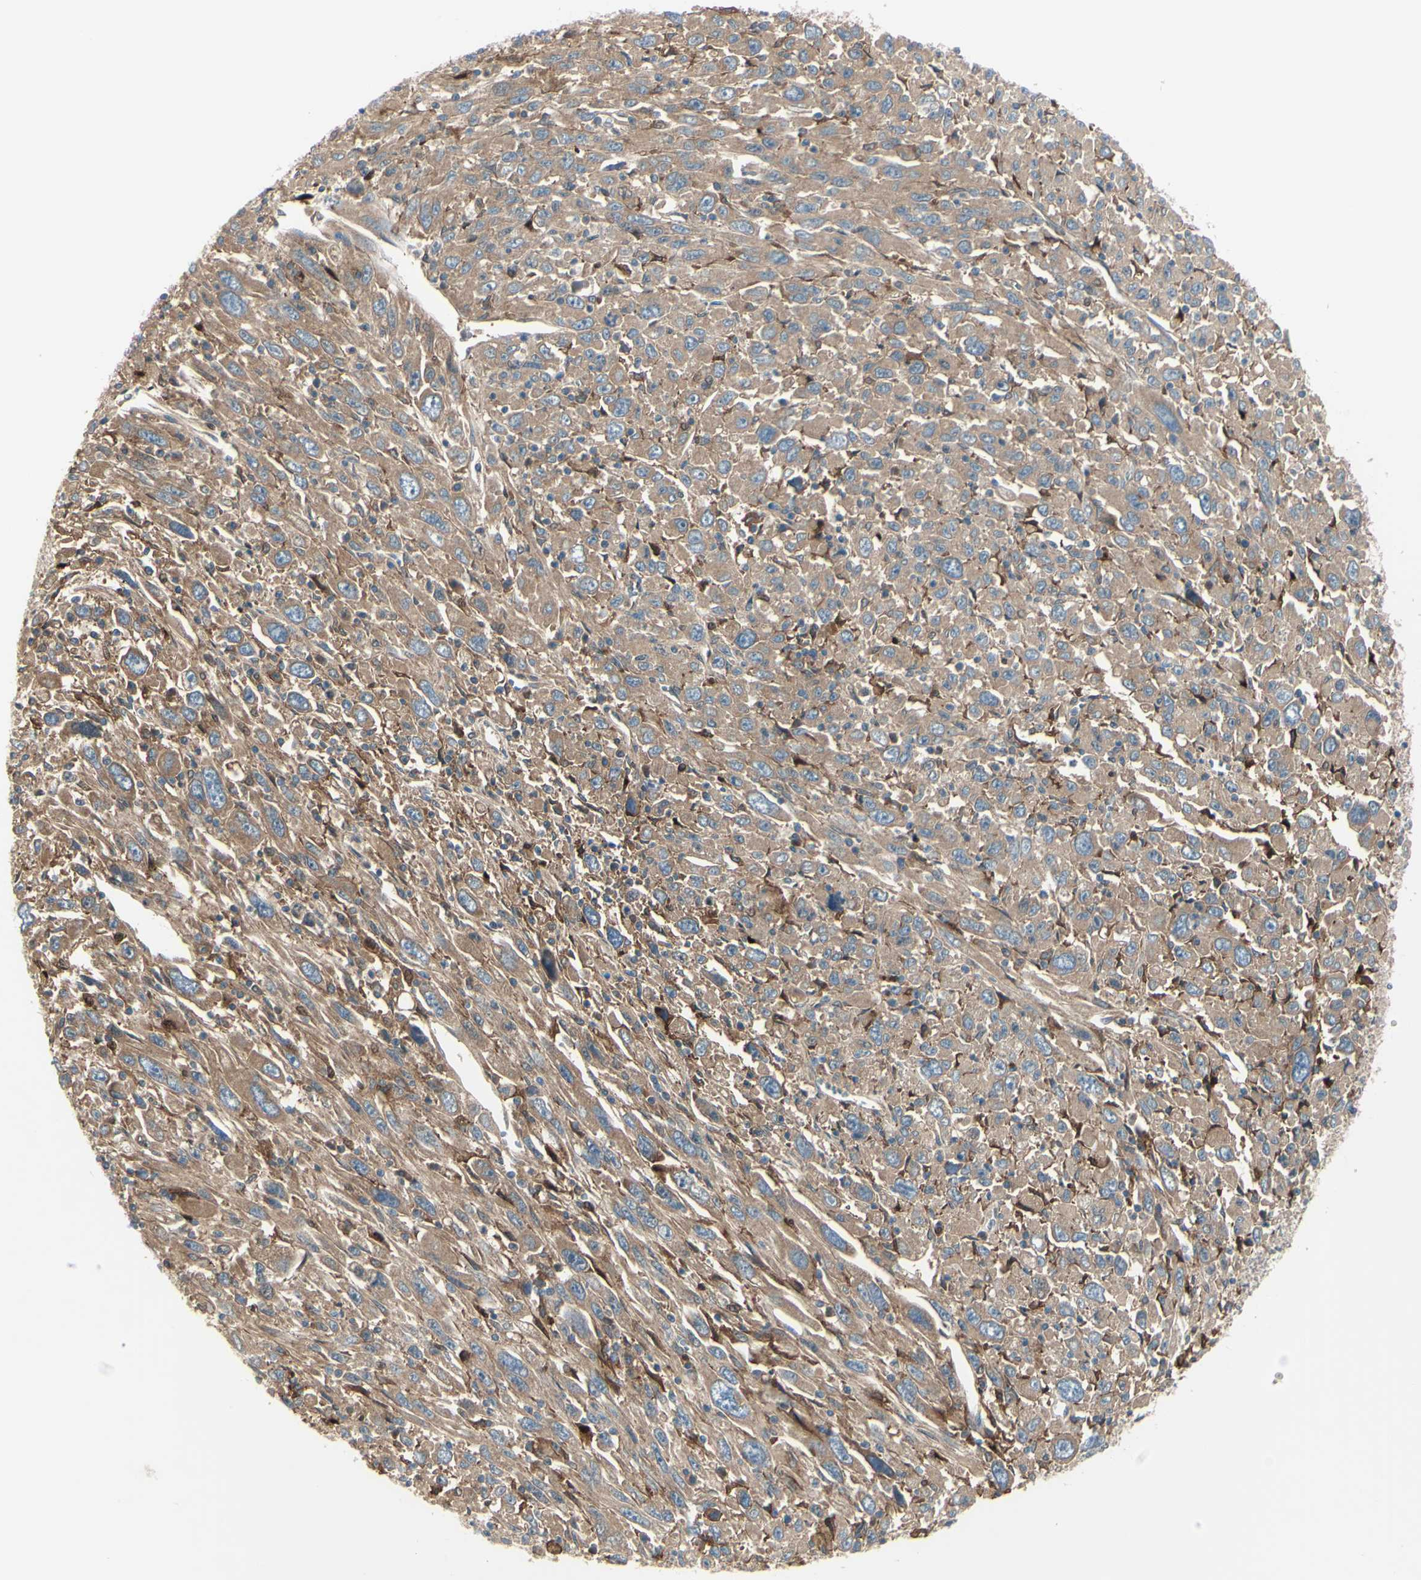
{"staining": {"intensity": "weak", "quantity": ">75%", "location": "cytoplasmic/membranous"}, "tissue": "melanoma", "cell_type": "Tumor cells", "image_type": "cancer", "snomed": [{"axis": "morphology", "description": "Malignant melanoma, Metastatic site"}, {"axis": "topography", "description": "Skin"}], "caption": "IHC (DAB) staining of human melanoma reveals weak cytoplasmic/membranous protein staining in approximately >75% of tumor cells.", "gene": "IGSF9B", "patient": {"sex": "female", "age": 56}}